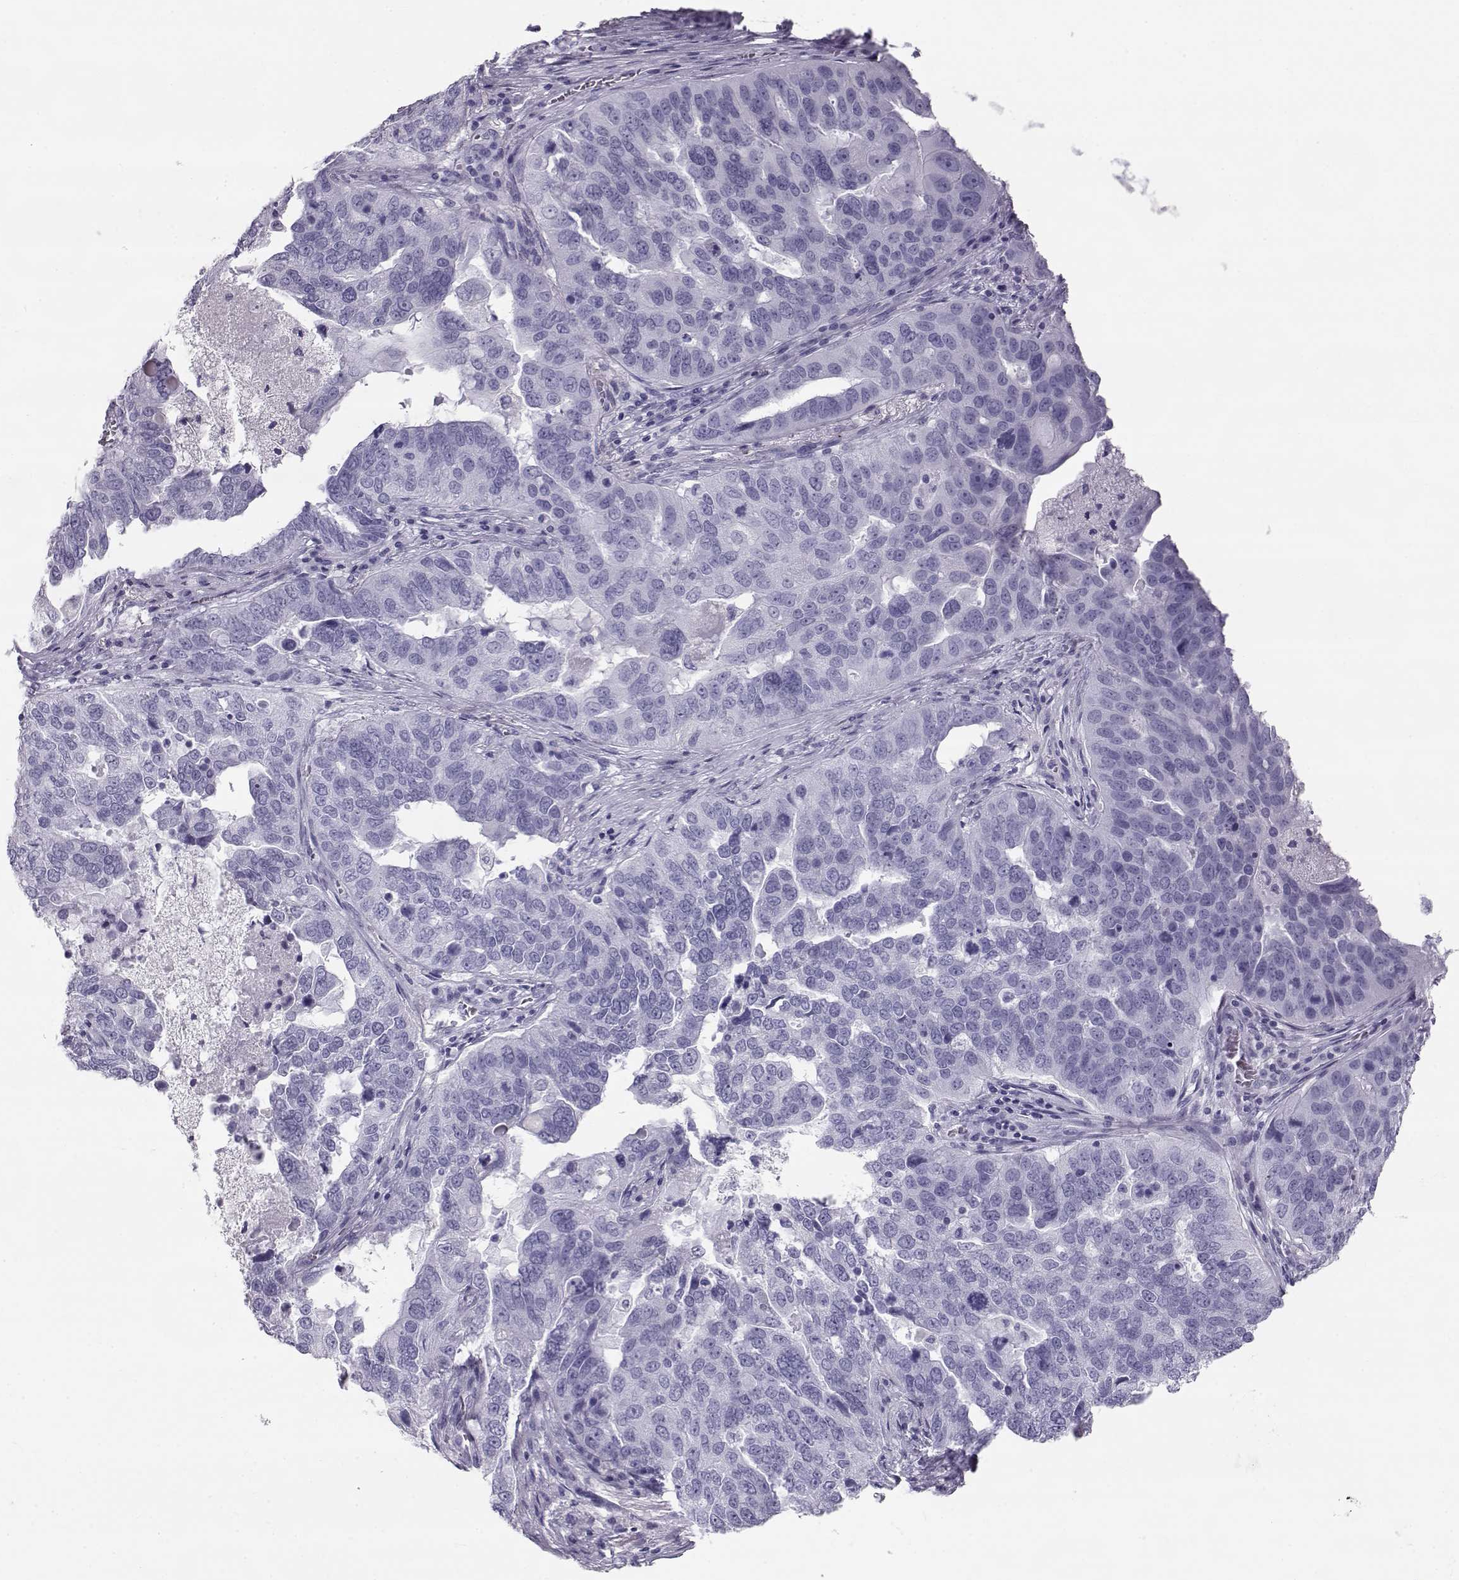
{"staining": {"intensity": "negative", "quantity": "none", "location": "none"}, "tissue": "ovarian cancer", "cell_type": "Tumor cells", "image_type": "cancer", "snomed": [{"axis": "morphology", "description": "Carcinoma, endometroid"}, {"axis": "topography", "description": "Soft tissue"}, {"axis": "topography", "description": "Ovary"}], "caption": "This is a image of IHC staining of ovarian endometroid carcinoma, which shows no expression in tumor cells.", "gene": "RD3", "patient": {"sex": "female", "age": 52}}